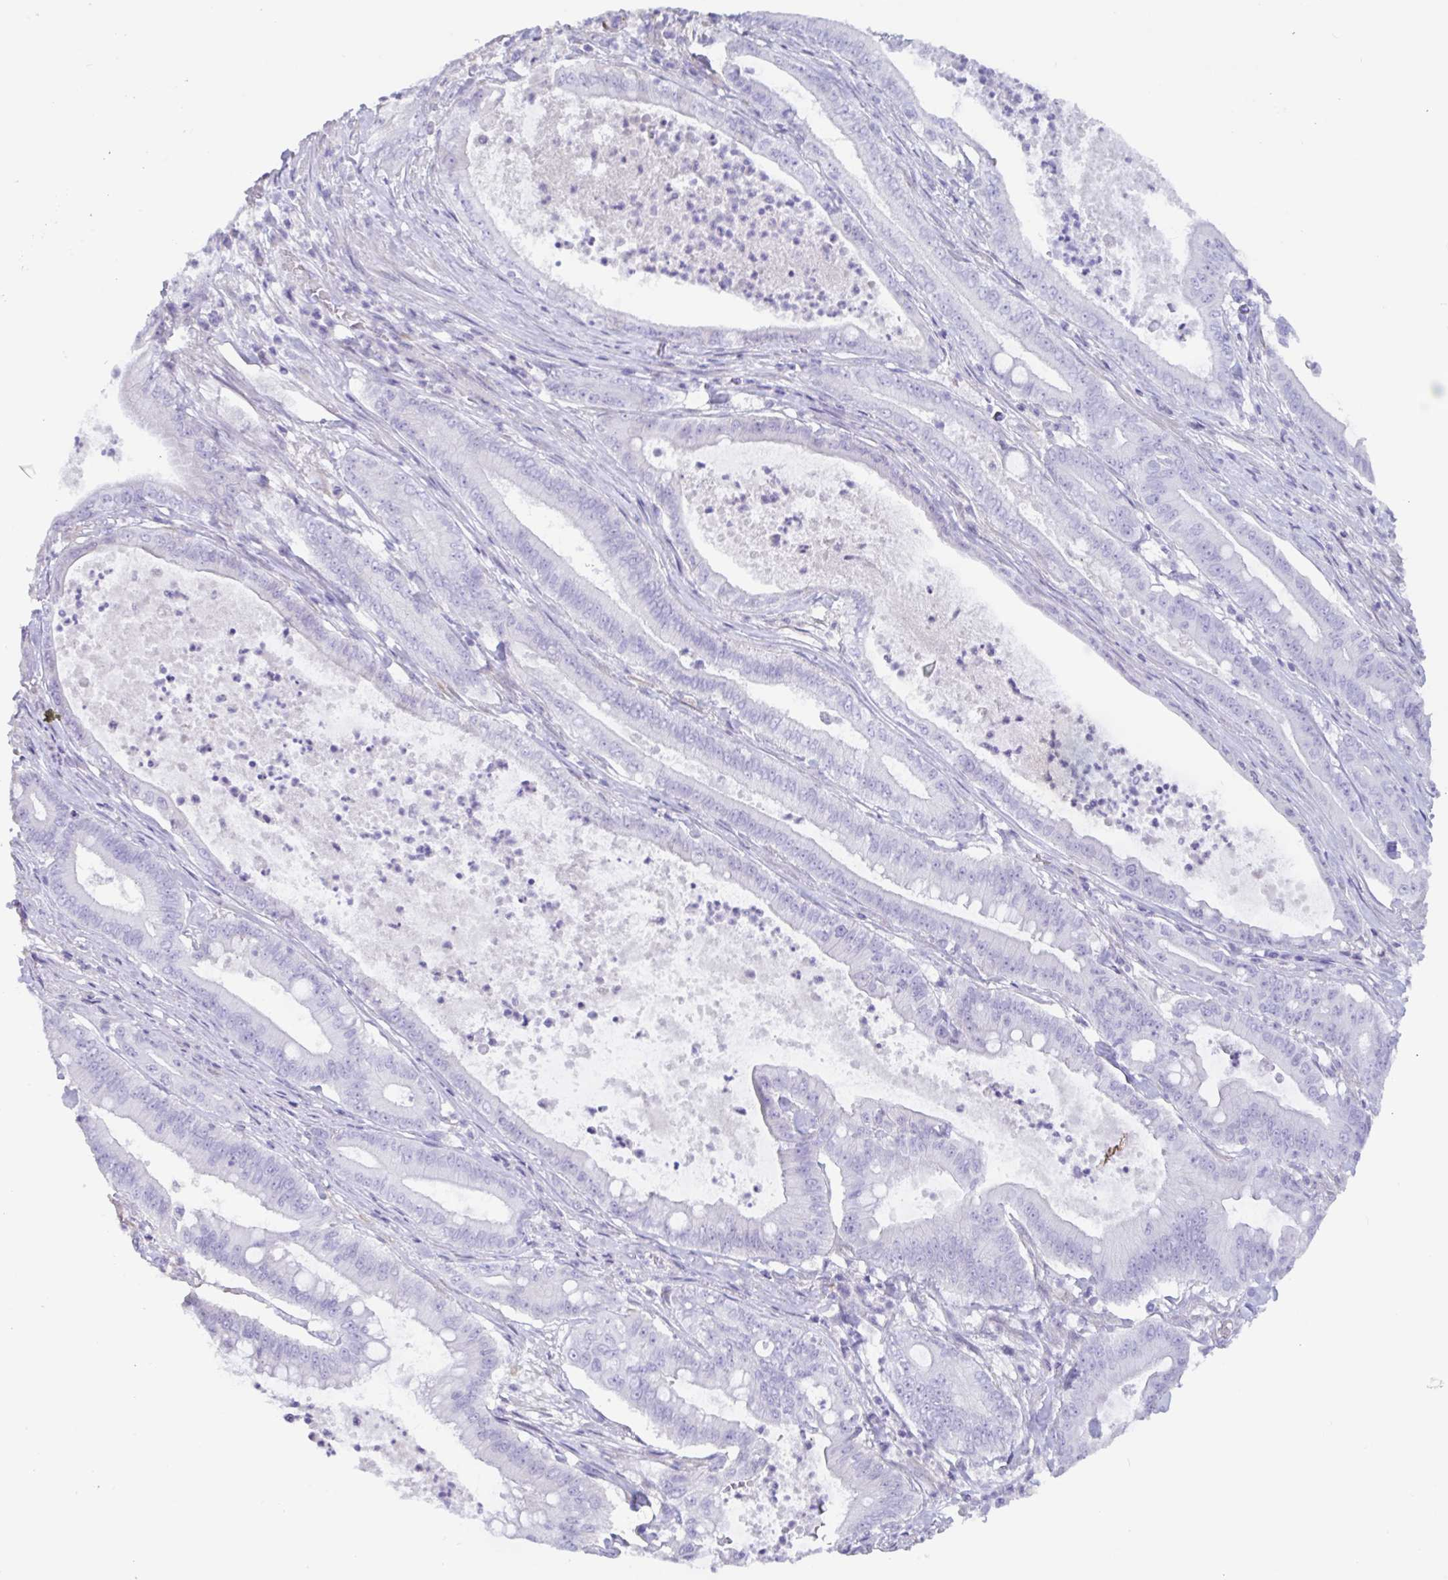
{"staining": {"intensity": "negative", "quantity": "none", "location": "none"}, "tissue": "pancreatic cancer", "cell_type": "Tumor cells", "image_type": "cancer", "snomed": [{"axis": "morphology", "description": "Adenocarcinoma, NOS"}, {"axis": "topography", "description": "Pancreas"}], "caption": "Immunohistochemistry micrograph of human pancreatic cancer stained for a protein (brown), which shows no staining in tumor cells. (Brightfield microscopy of DAB immunohistochemistry (IHC) at high magnification).", "gene": "TNNC1", "patient": {"sex": "male", "age": 71}}